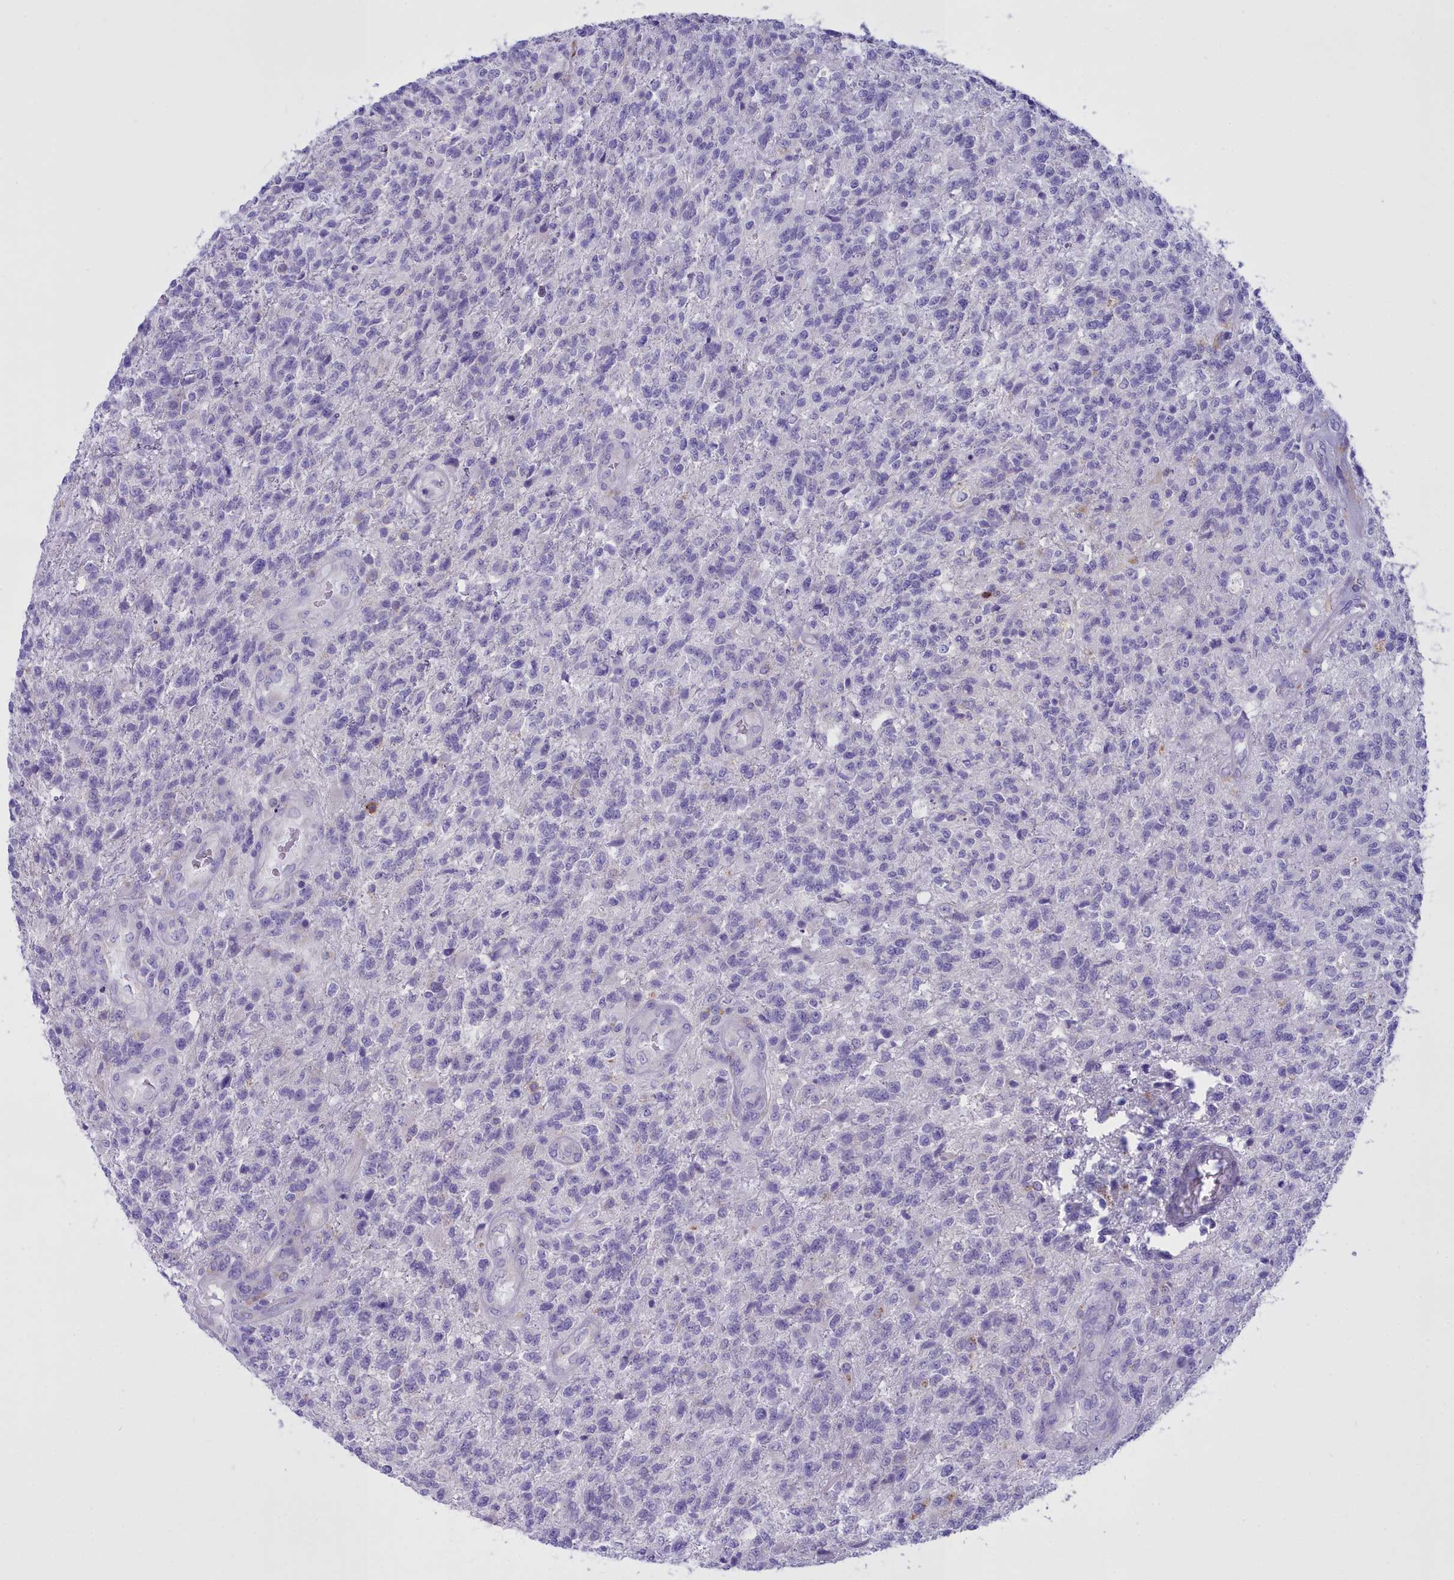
{"staining": {"intensity": "negative", "quantity": "none", "location": "none"}, "tissue": "glioma", "cell_type": "Tumor cells", "image_type": "cancer", "snomed": [{"axis": "morphology", "description": "Glioma, malignant, High grade"}, {"axis": "topography", "description": "Brain"}], "caption": "A micrograph of glioma stained for a protein demonstrates no brown staining in tumor cells.", "gene": "CD5", "patient": {"sex": "male", "age": 56}}